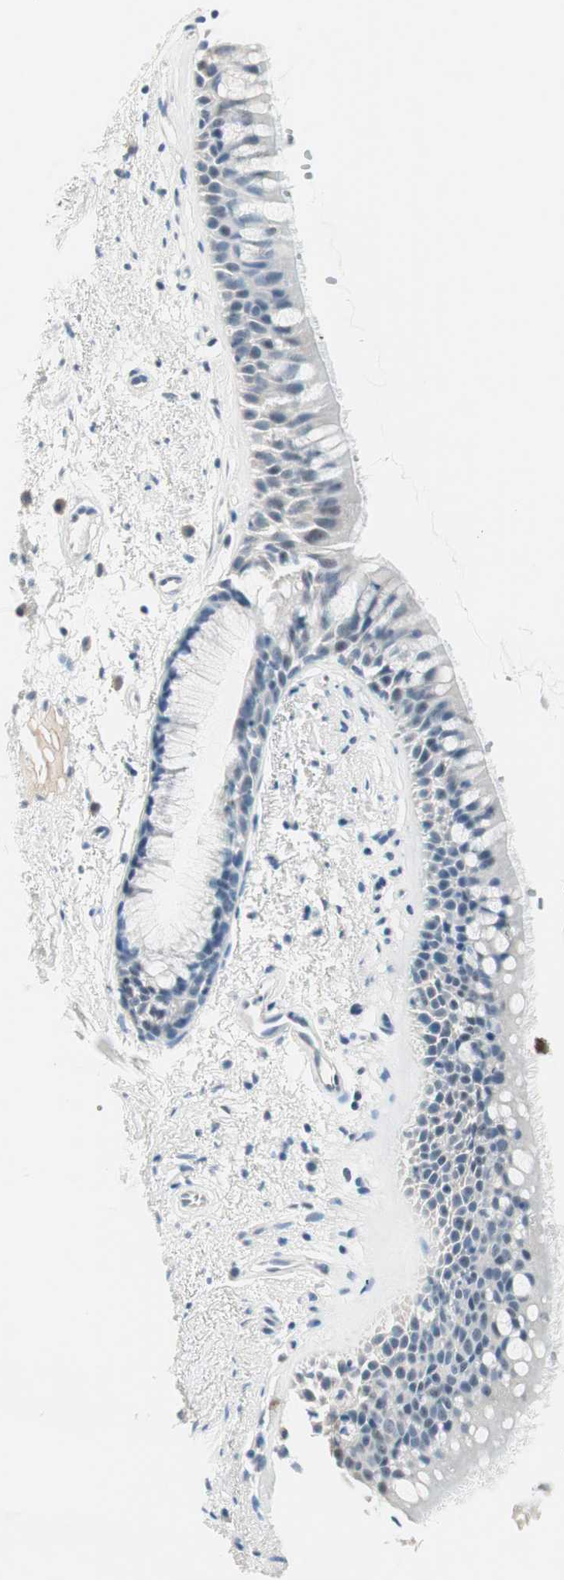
{"staining": {"intensity": "negative", "quantity": "none", "location": "none"}, "tissue": "bronchus", "cell_type": "Respiratory epithelial cells", "image_type": "normal", "snomed": [{"axis": "morphology", "description": "Normal tissue, NOS"}, {"axis": "topography", "description": "Bronchus"}], "caption": "The photomicrograph demonstrates no staining of respiratory epithelial cells in normal bronchus.", "gene": "HOXB13", "patient": {"sex": "female", "age": 54}}